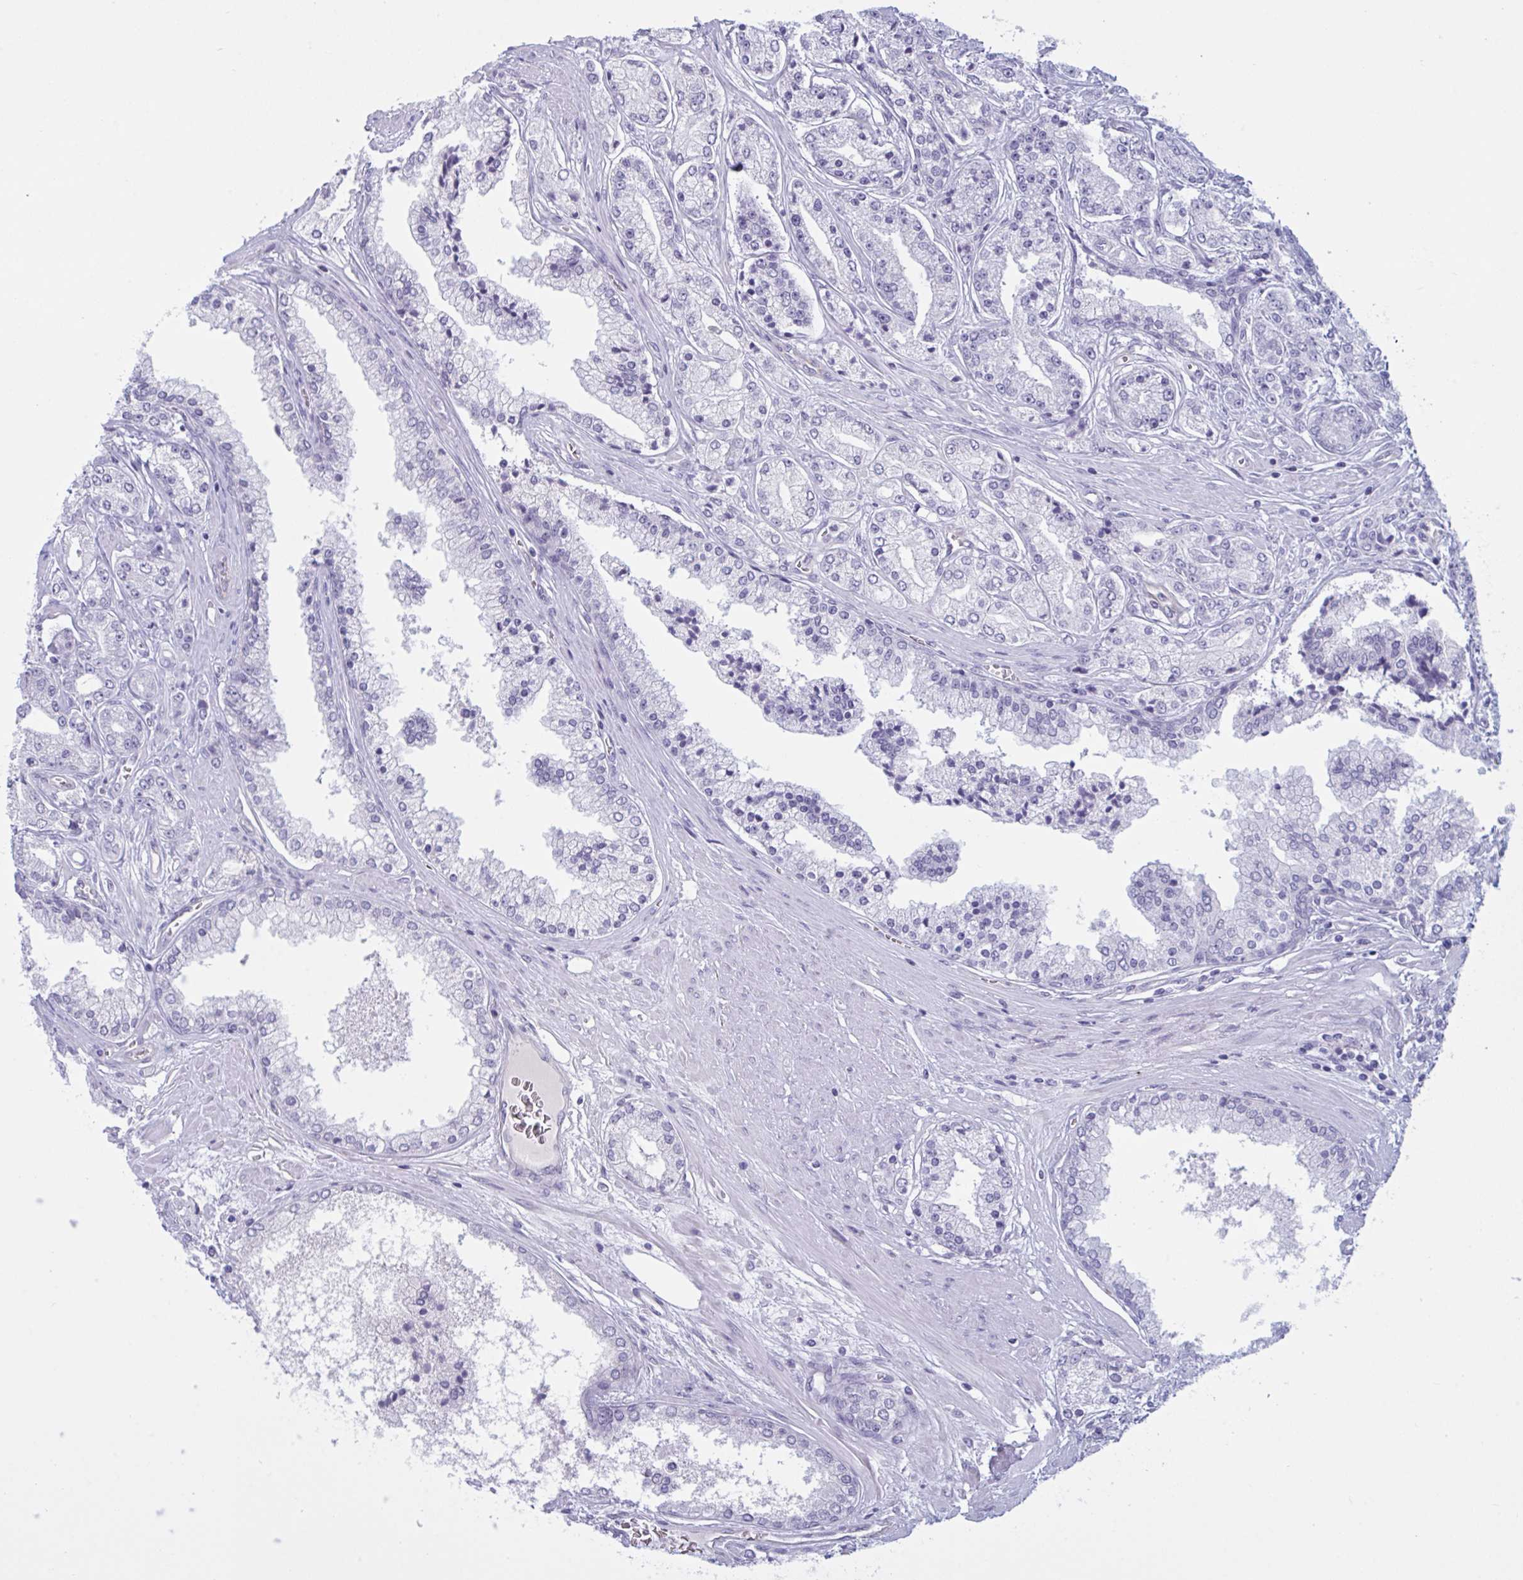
{"staining": {"intensity": "negative", "quantity": "none", "location": "none"}, "tissue": "prostate cancer", "cell_type": "Tumor cells", "image_type": "cancer", "snomed": [{"axis": "morphology", "description": "Adenocarcinoma, High grade"}, {"axis": "topography", "description": "Prostate"}], "caption": "Tumor cells are negative for brown protein staining in prostate cancer.", "gene": "OR1L3", "patient": {"sex": "male", "age": 66}}